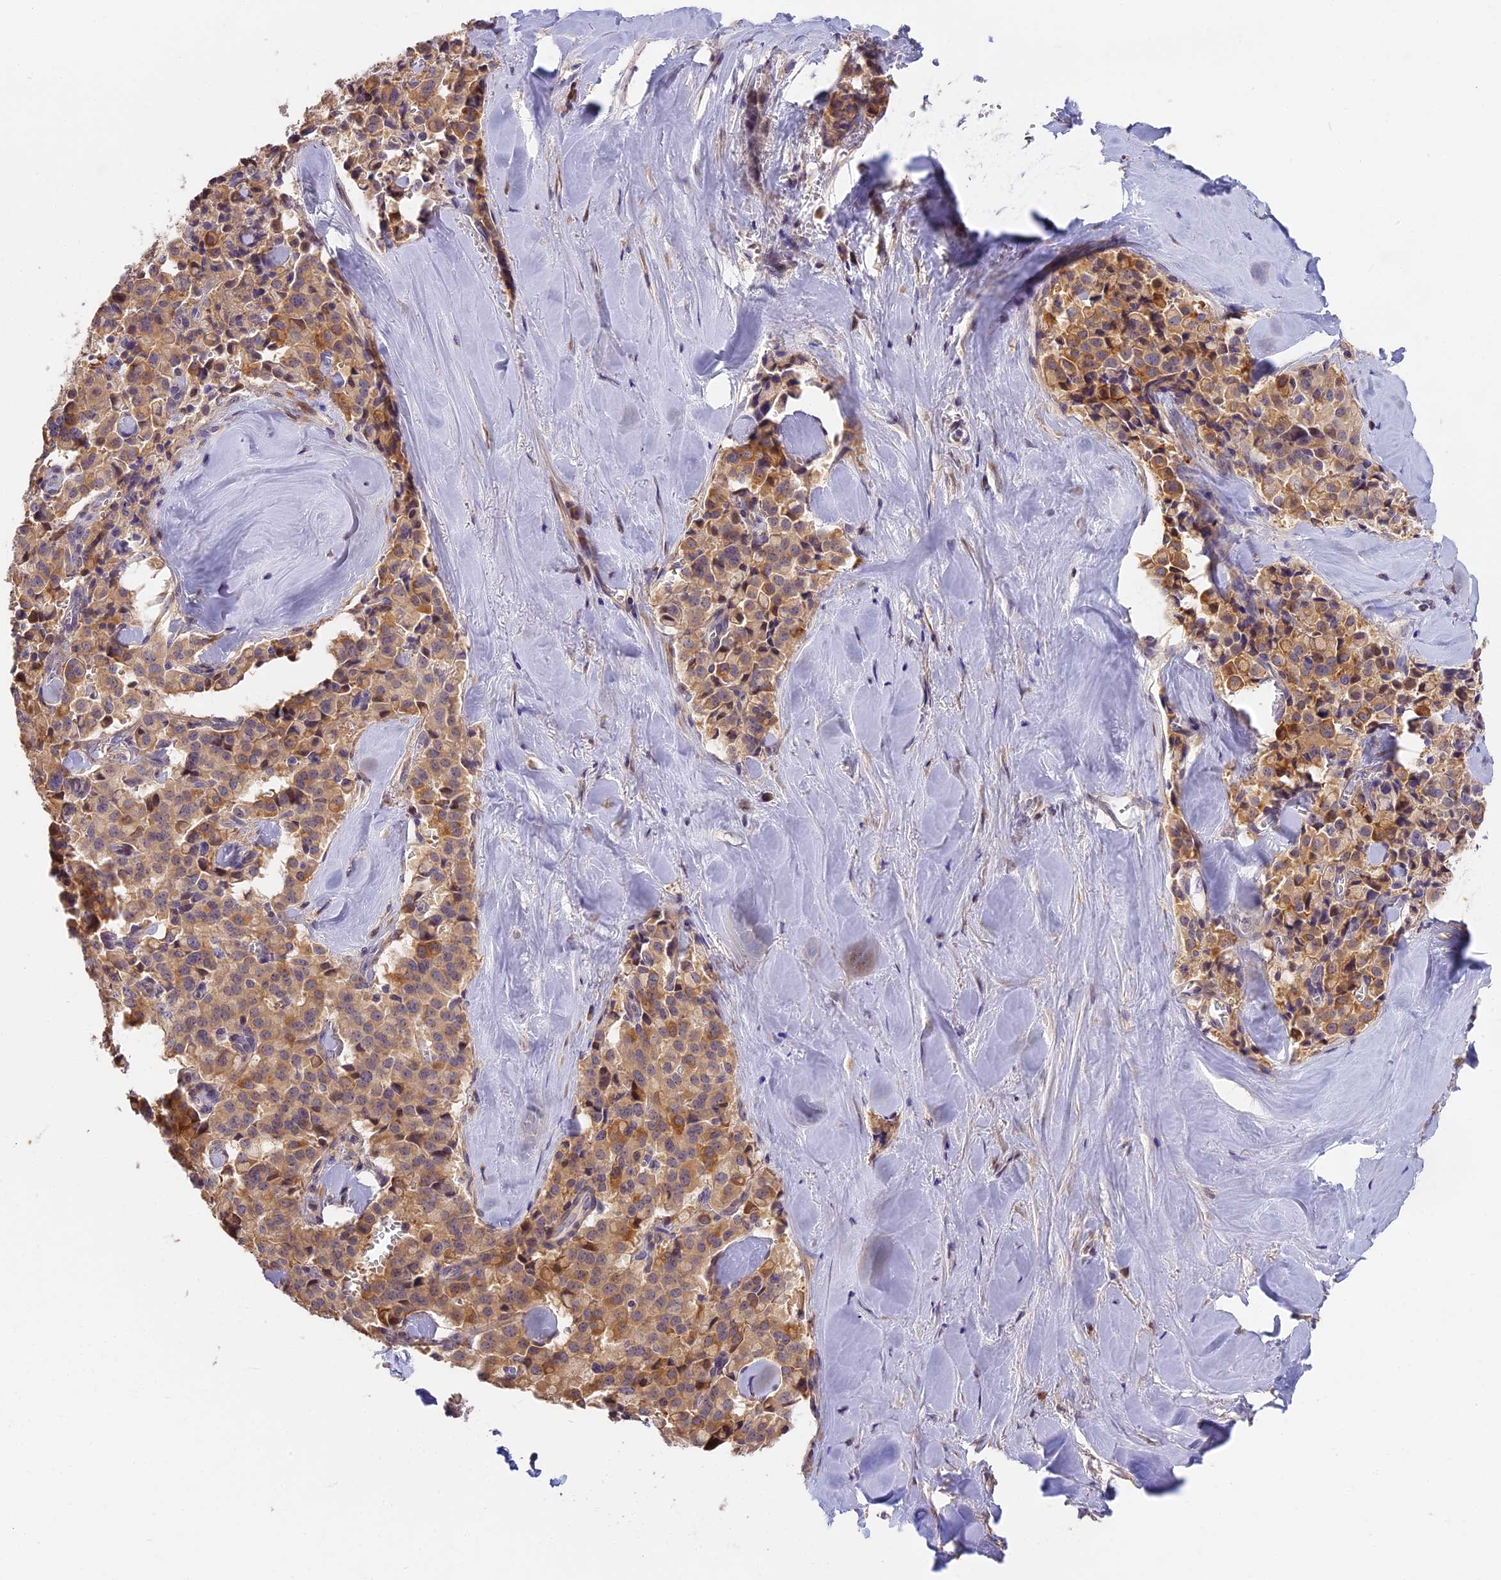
{"staining": {"intensity": "moderate", "quantity": ">75%", "location": "cytoplasmic/membranous"}, "tissue": "pancreatic cancer", "cell_type": "Tumor cells", "image_type": "cancer", "snomed": [{"axis": "morphology", "description": "Adenocarcinoma, NOS"}, {"axis": "topography", "description": "Pancreas"}], "caption": "Immunohistochemistry photomicrograph of adenocarcinoma (pancreatic) stained for a protein (brown), which shows medium levels of moderate cytoplasmic/membranous expression in approximately >75% of tumor cells.", "gene": "BSCL2", "patient": {"sex": "male", "age": 65}}